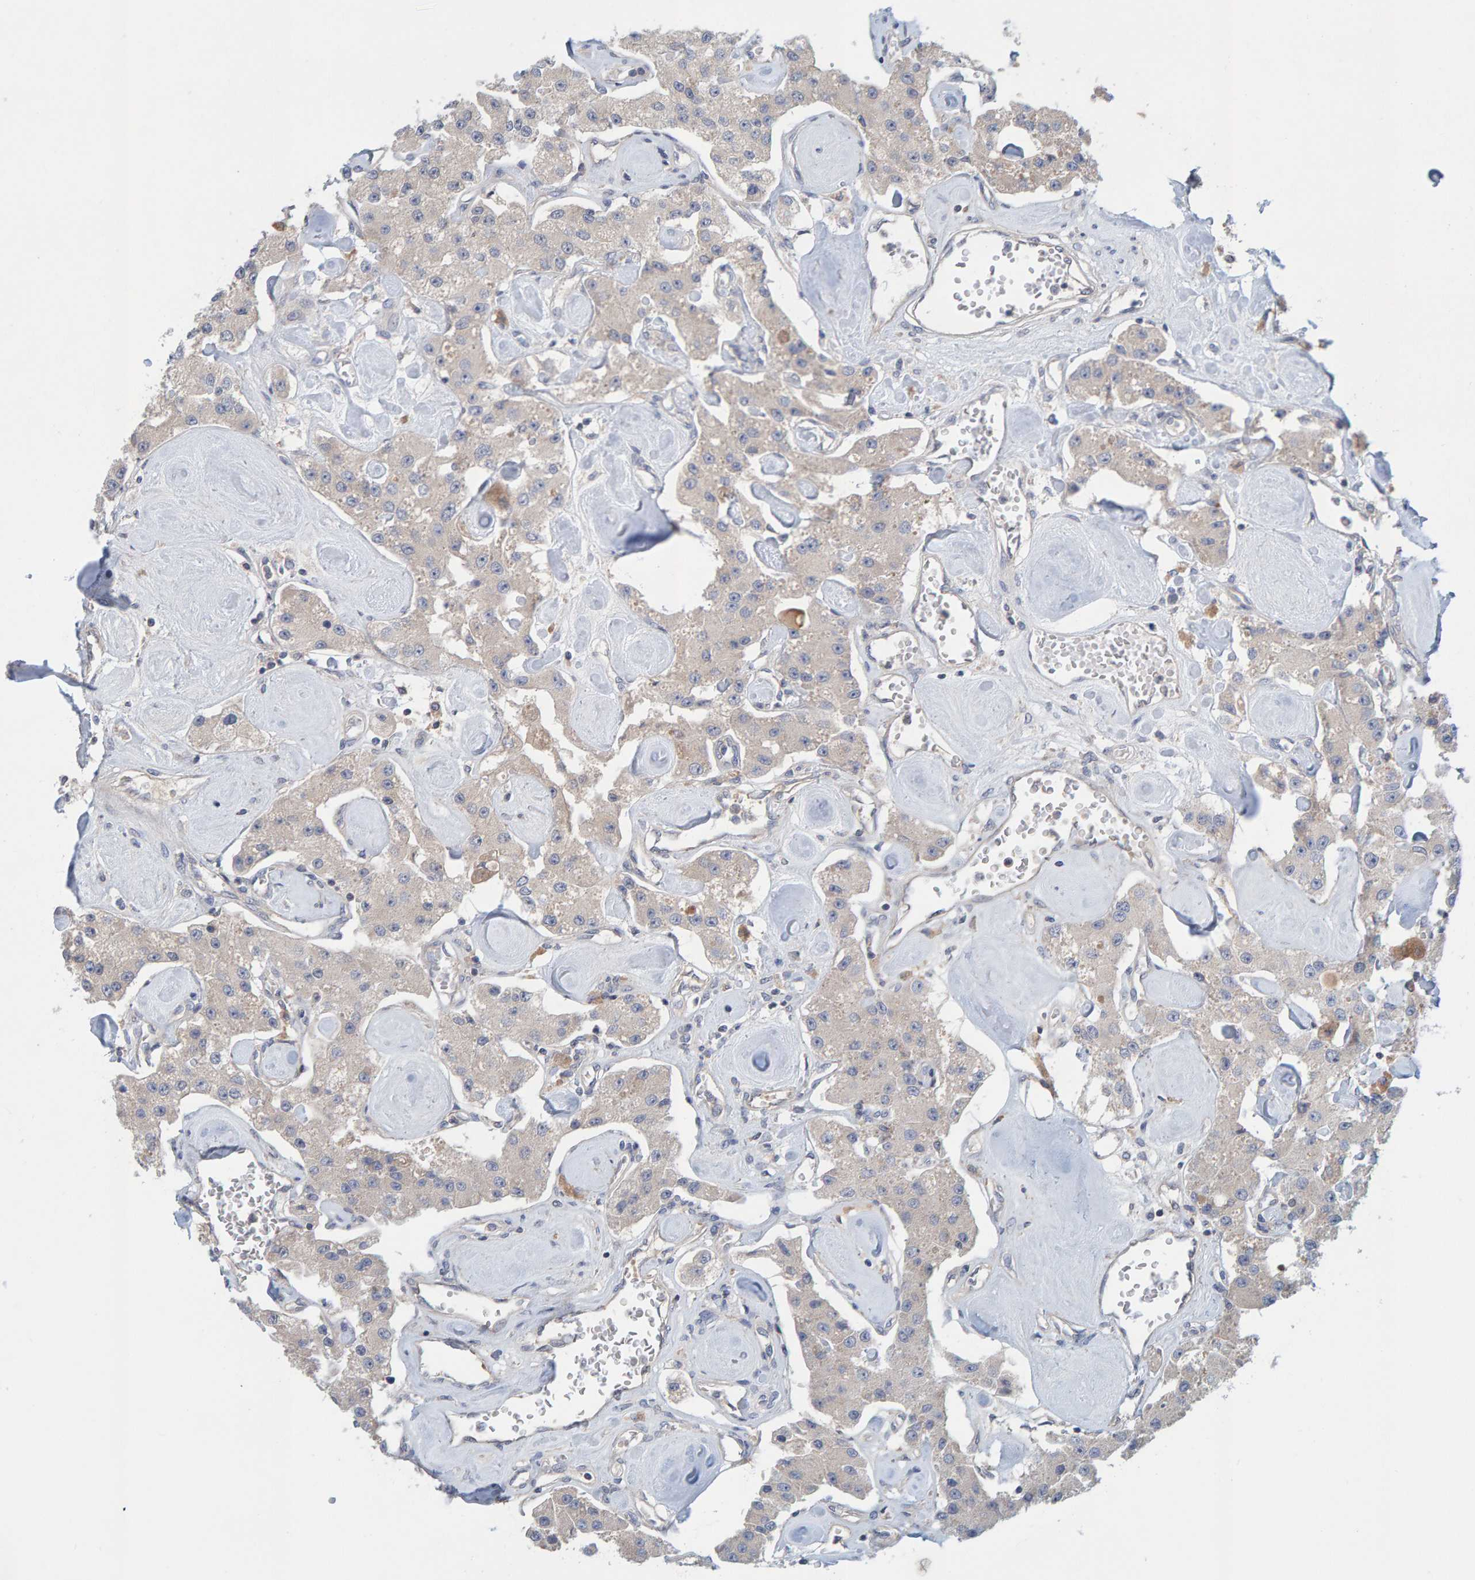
{"staining": {"intensity": "weak", "quantity": "<25%", "location": "cytoplasmic/membranous"}, "tissue": "carcinoid", "cell_type": "Tumor cells", "image_type": "cancer", "snomed": [{"axis": "morphology", "description": "Carcinoid, malignant, NOS"}, {"axis": "topography", "description": "Pancreas"}], "caption": "Immunohistochemistry photomicrograph of human carcinoid (malignant) stained for a protein (brown), which reveals no staining in tumor cells.", "gene": "TATDN1", "patient": {"sex": "male", "age": 41}}